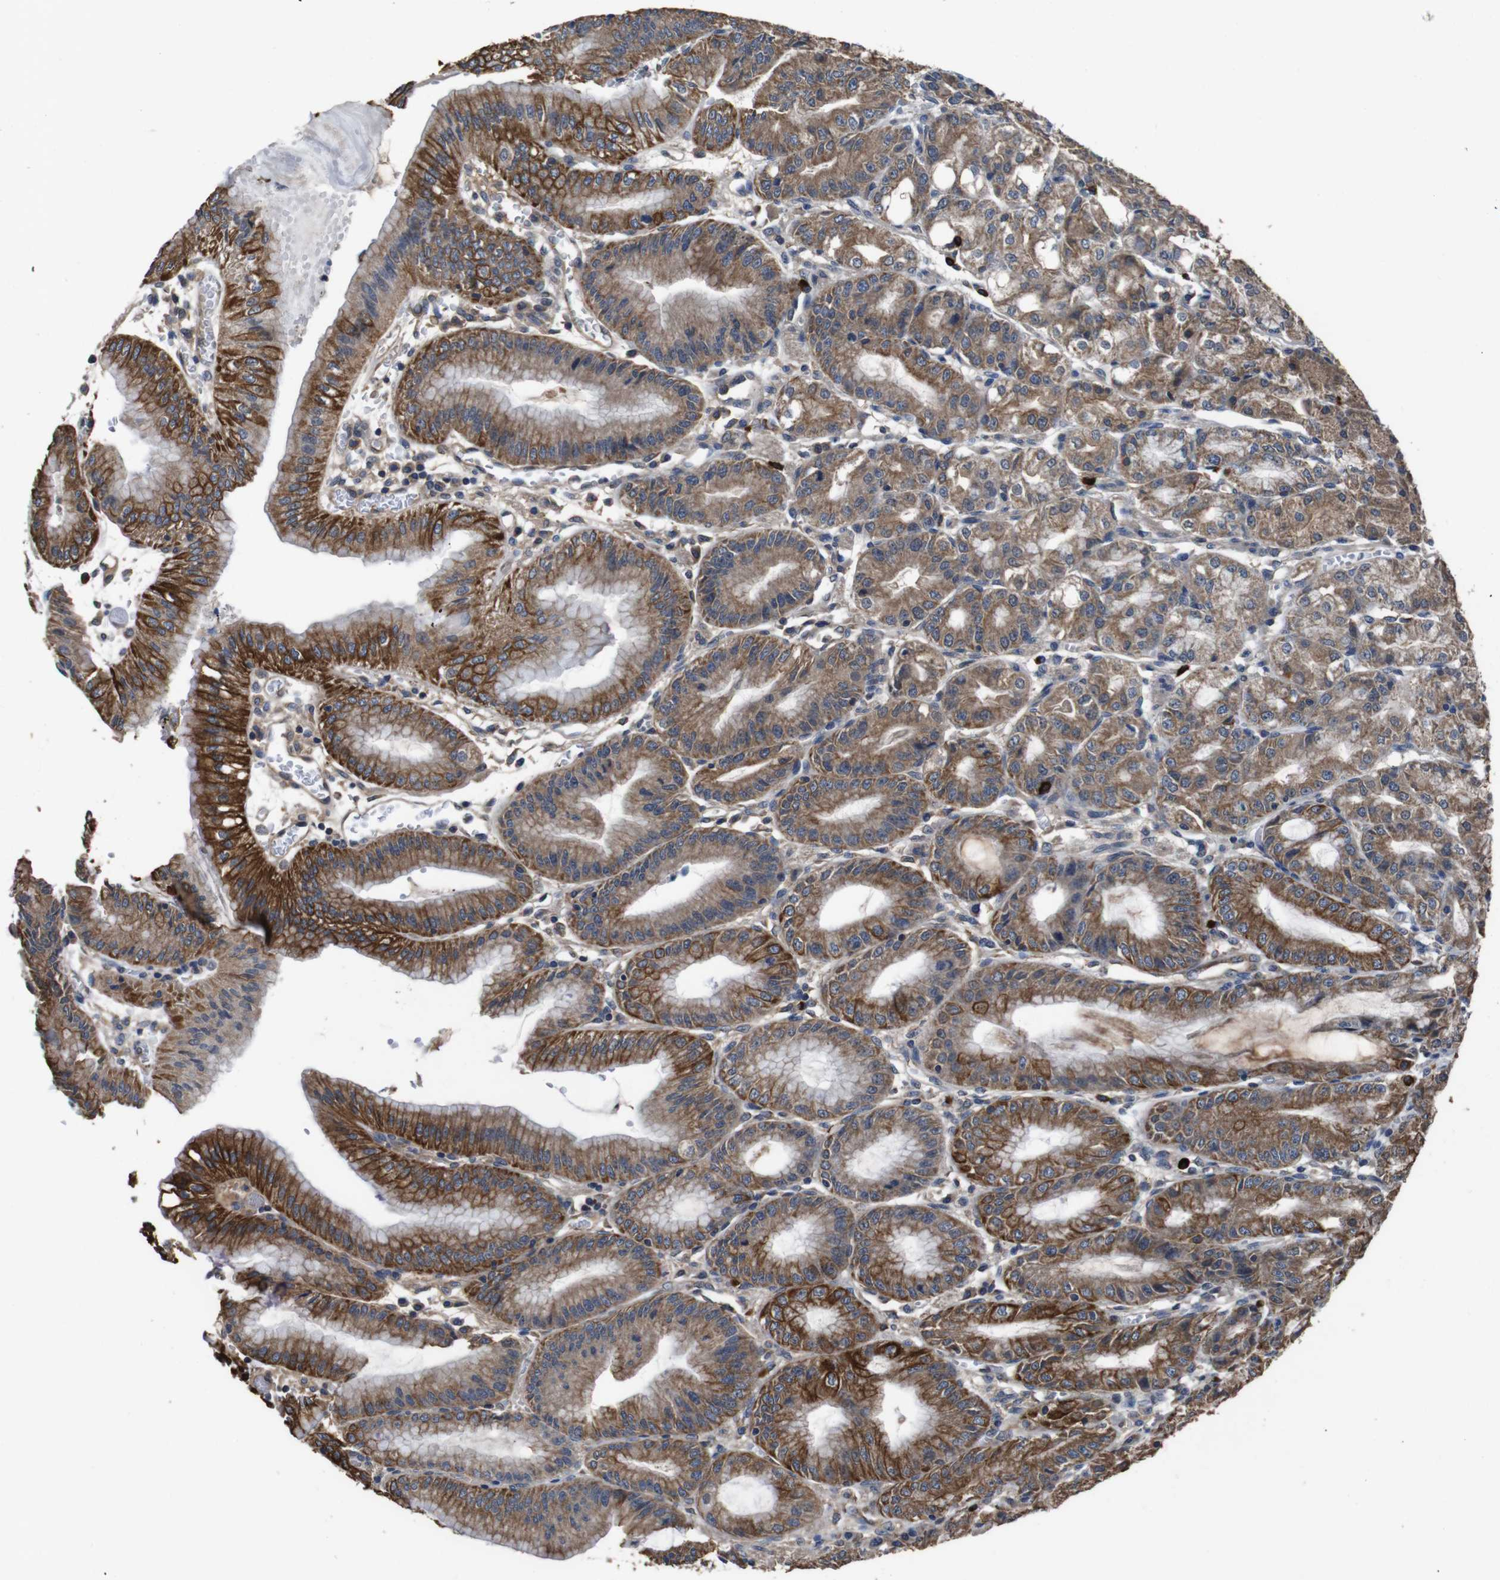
{"staining": {"intensity": "moderate", "quantity": ">75%", "location": "cytoplasmic/membranous"}, "tissue": "stomach", "cell_type": "Glandular cells", "image_type": "normal", "snomed": [{"axis": "morphology", "description": "Normal tissue, NOS"}, {"axis": "topography", "description": "Stomach, lower"}], "caption": "IHC (DAB (3,3'-diaminobenzidine)) staining of unremarkable human stomach exhibits moderate cytoplasmic/membranous protein positivity in about >75% of glandular cells.", "gene": "GLIPR1", "patient": {"sex": "male", "age": 71}}